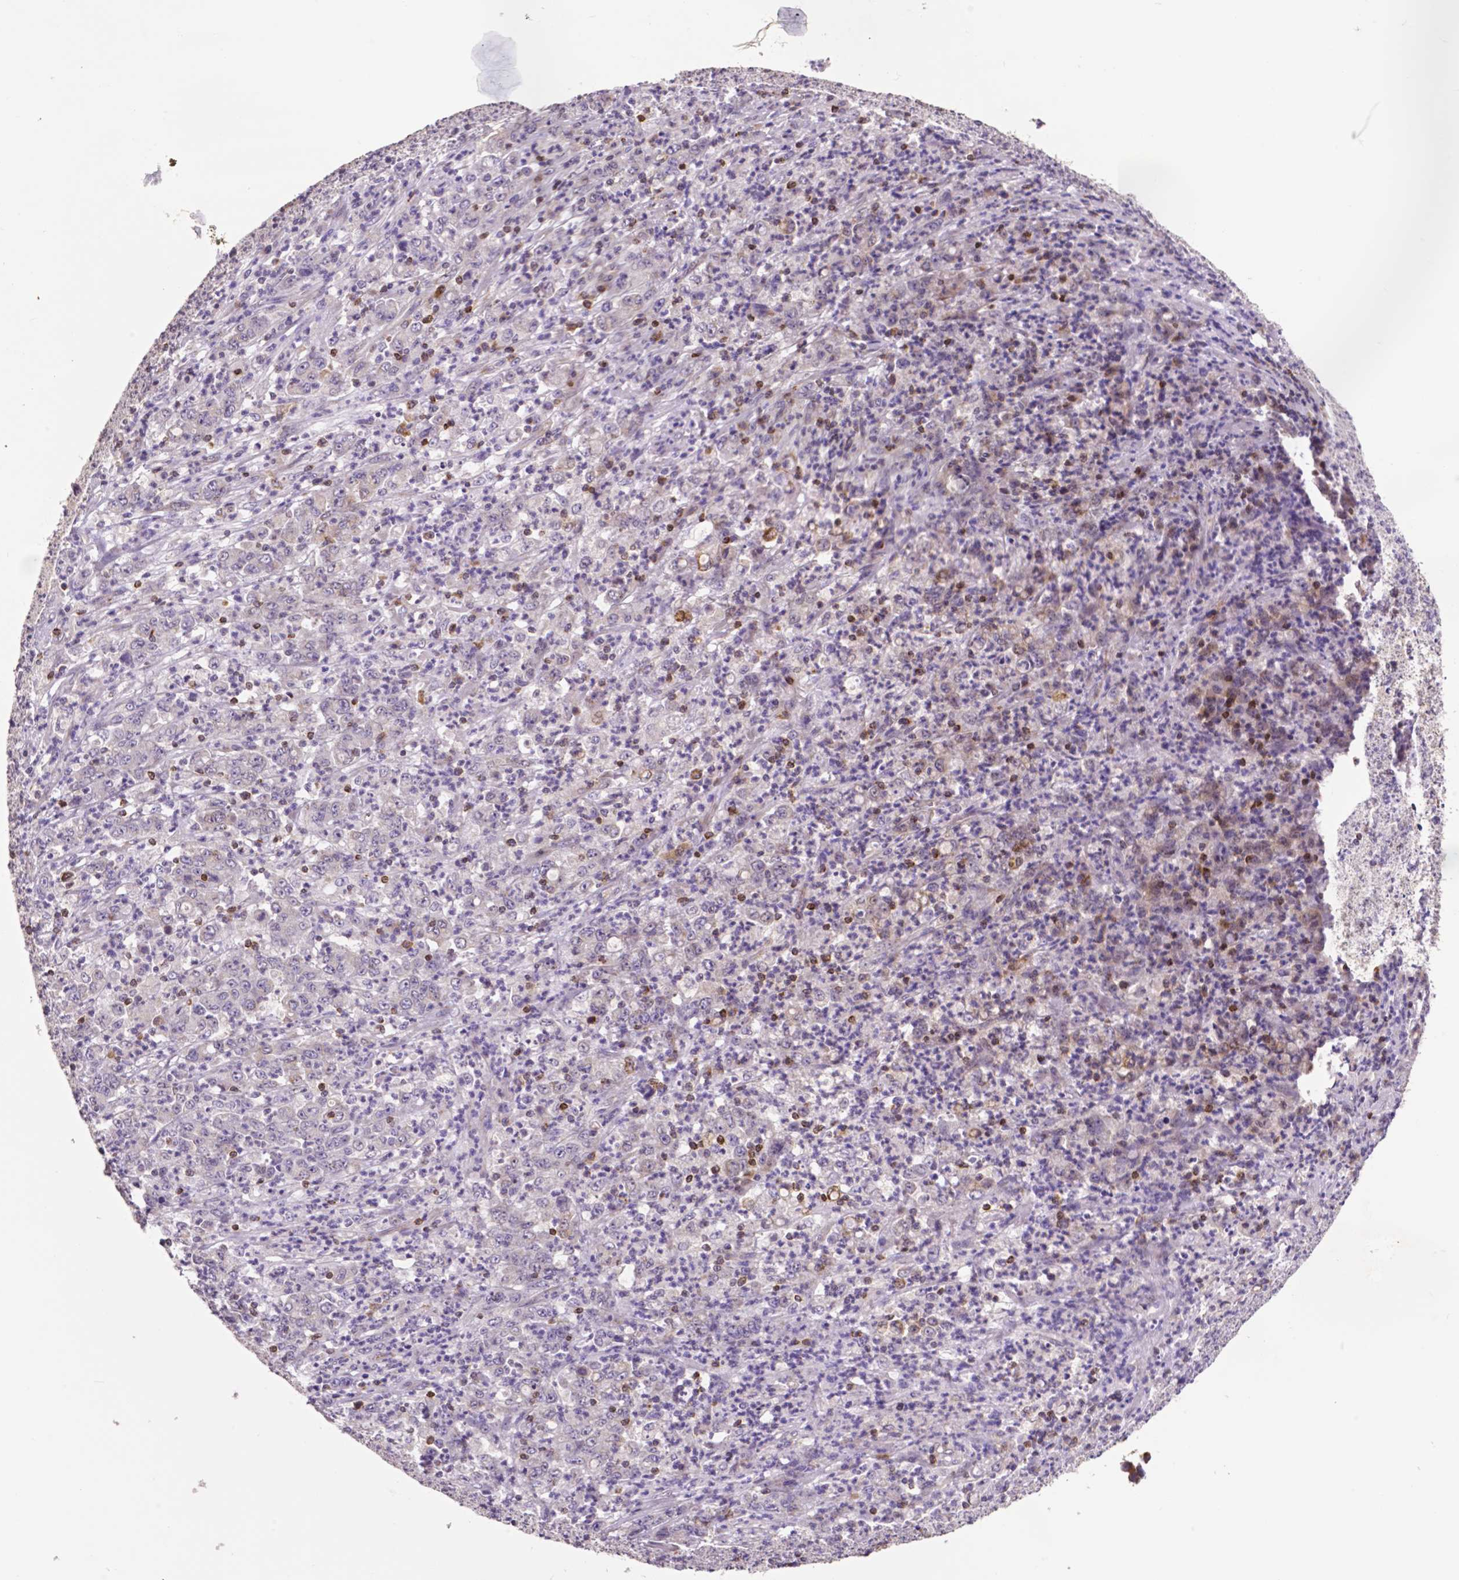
{"staining": {"intensity": "negative", "quantity": "none", "location": "none"}, "tissue": "stomach cancer", "cell_type": "Tumor cells", "image_type": "cancer", "snomed": [{"axis": "morphology", "description": "Adenocarcinoma, NOS"}, {"axis": "topography", "description": "Stomach, lower"}], "caption": "Photomicrograph shows no protein positivity in tumor cells of stomach adenocarcinoma tissue. (Brightfield microscopy of DAB immunohistochemistry (IHC) at high magnification).", "gene": "MCL1", "patient": {"sex": "female", "age": 71}}